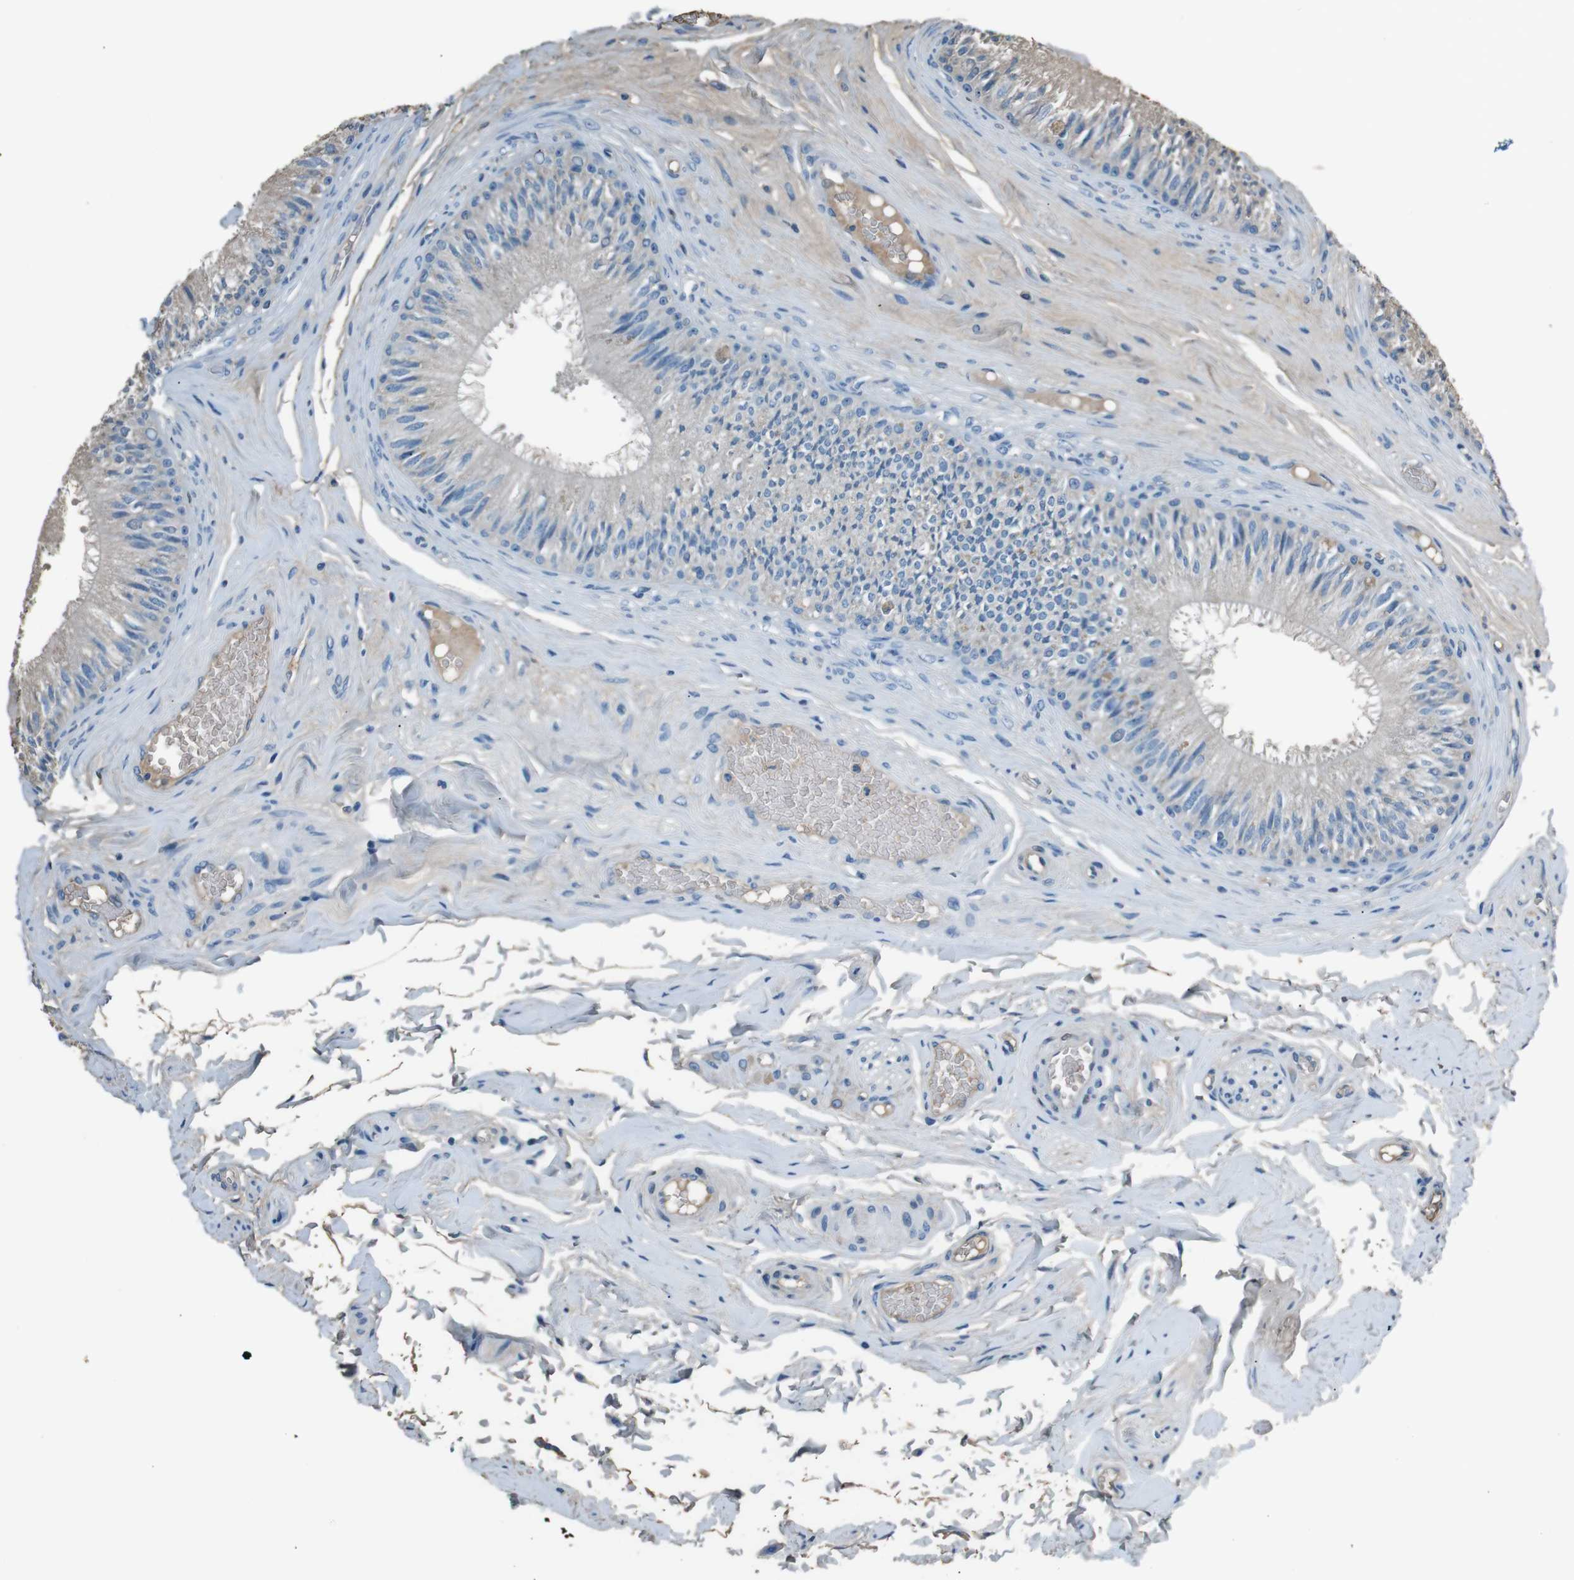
{"staining": {"intensity": "weak", "quantity": "<25%", "location": "cytoplasmic/membranous"}, "tissue": "epididymis", "cell_type": "Glandular cells", "image_type": "normal", "snomed": [{"axis": "morphology", "description": "Normal tissue, NOS"}, {"axis": "topography", "description": "Testis"}, {"axis": "topography", "description": "Epididymis"}], "caption": "There is no significant staining in glandular cells of epididymis. (DAB IHC, high magnification).", "gene": "LEP", "patient": {"sex": "male", "age": 36}}